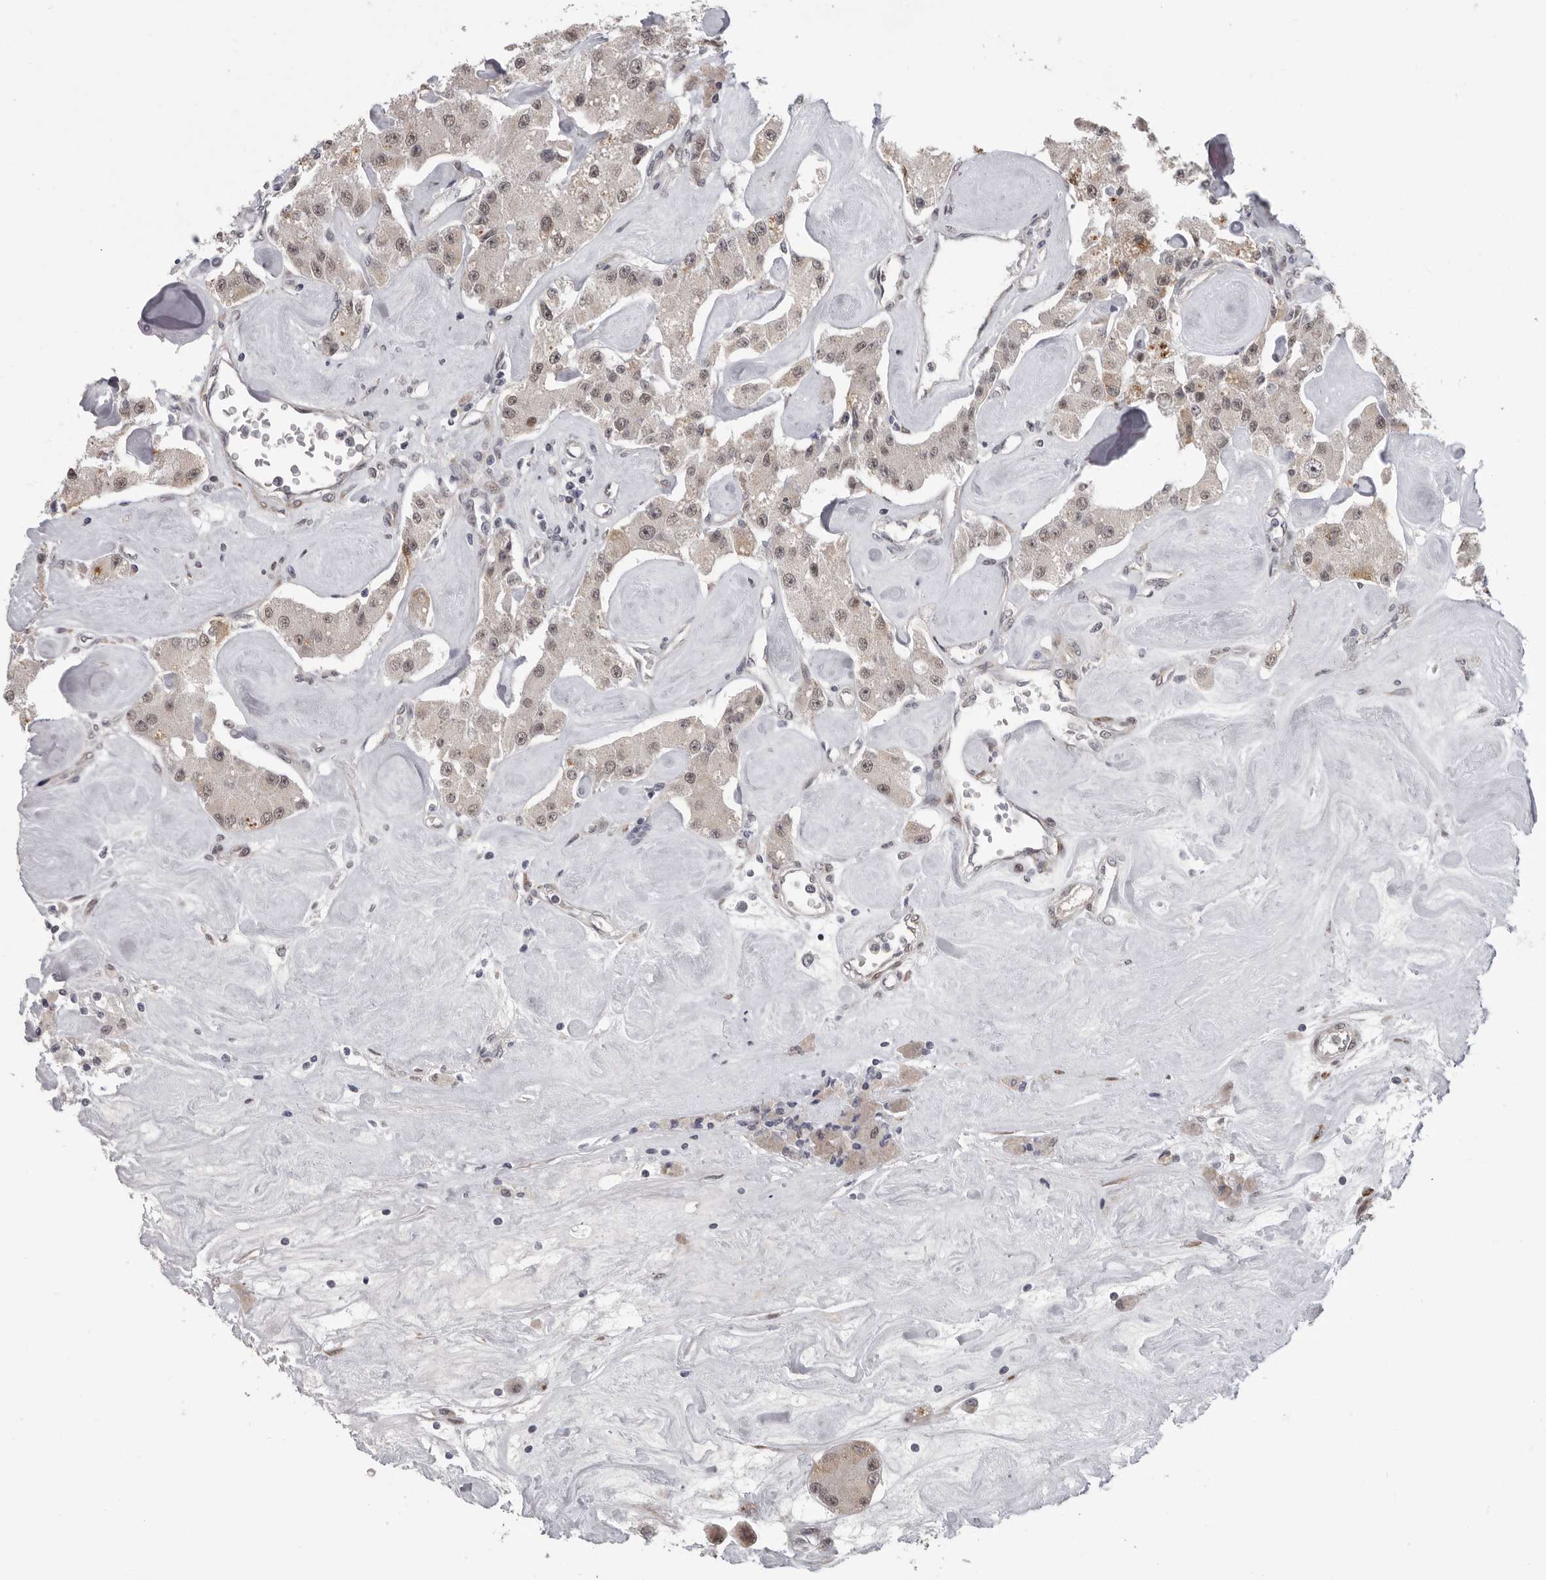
{"staining": {"intensity": "weak", "quantity": "<25%", "location": "cytoplasmic/membranous,nuclear"}, "tissue": "carcinoid", "cell_type": "Tumor cells", "image_type": "cancer", "snomed": [{"axis": "morphology", "description": "Carcinoid, malignant, NOS"}, {"axis": "topography", "description": "Pancreas"}], "caption": "Carcinoid (malignant) was stained to show a protein in brown. There is no significant expression in tumor cells.", "gene": "RALGPS2", "patient": {"sex": "male", "age": 41}}